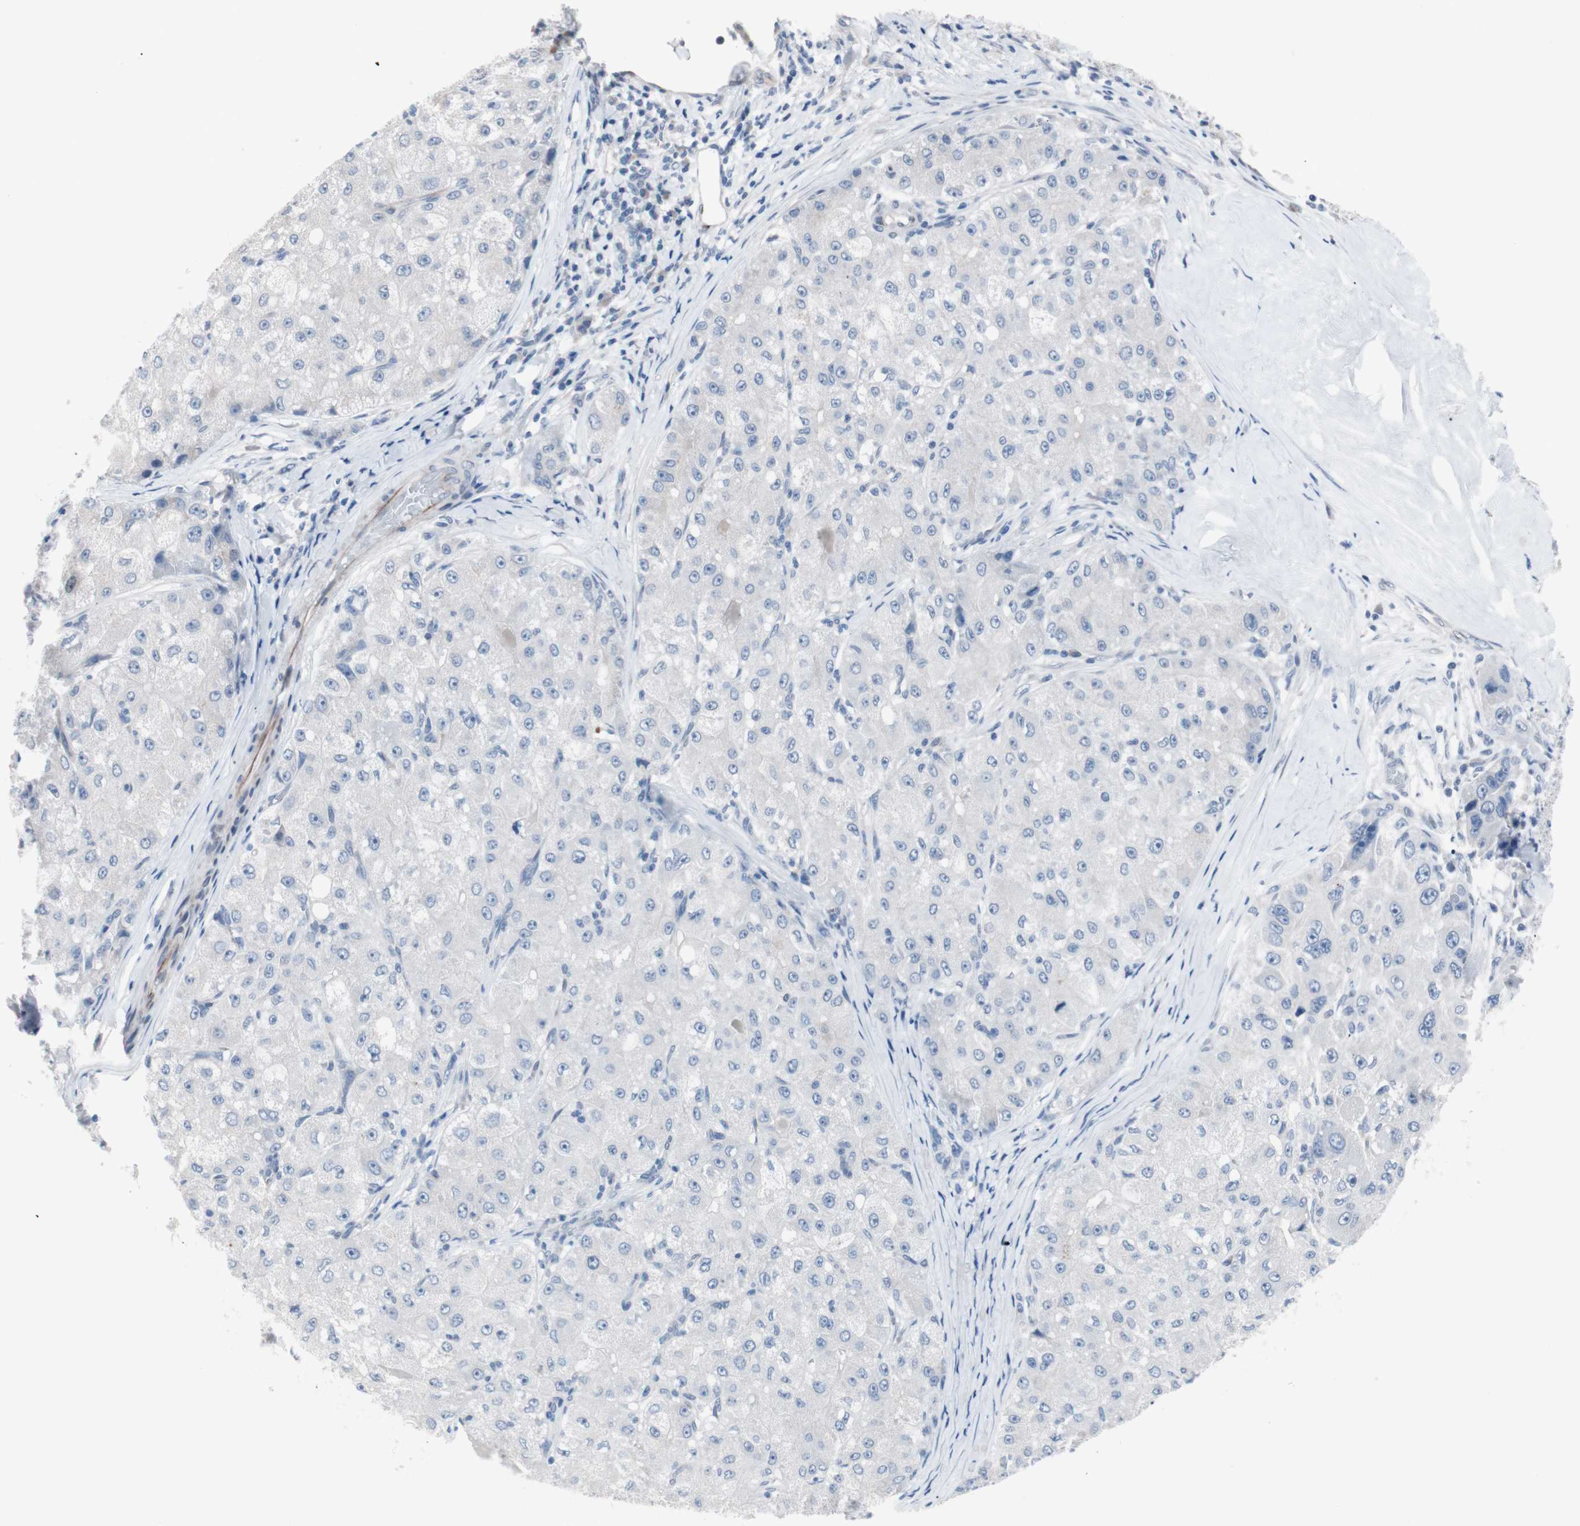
{"staining": {"intensity": "negative", "quantity": "none", "location": "none"}, "tissue": "liver cancer", "cell_type": "Tumor cells", "image_type": "cancer", "snomed": [{"axis": "morphology", "description": "Carcinoma, Hepatocellular, NOS"}, {"axis": "topography", "description": "Liver"}], "caption": "Human liver cancer (hepatocellular carcinoma) stained for a protein using immunohistochemistry shows no positivity in tumor cells.", "gene": "ULBP1", "patient": {"sex": "male", "age": 80}}